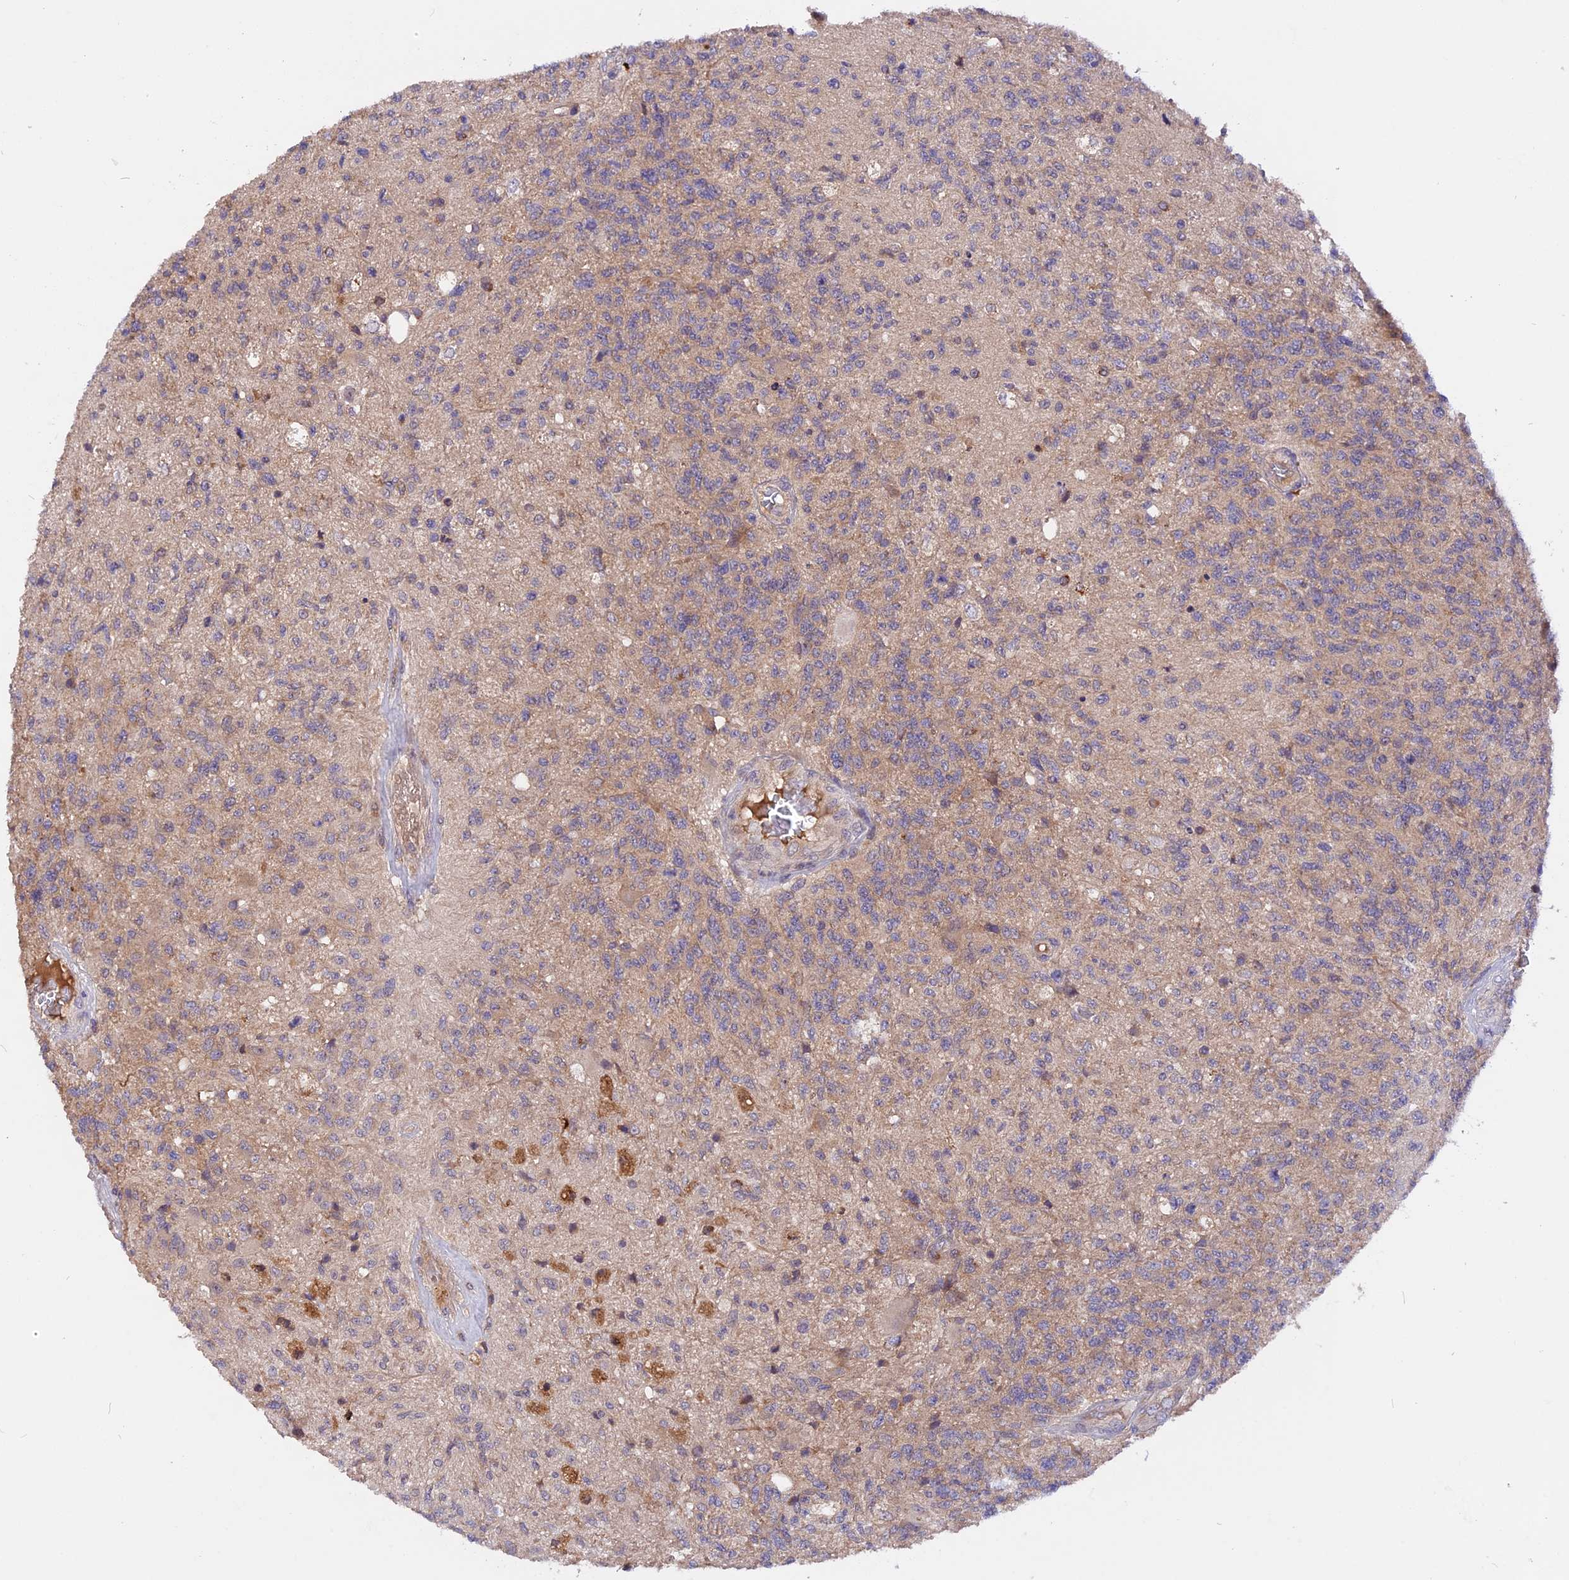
{"staining": {"intensity": "weak", "quantity": "25%-75%", "location": "cytoplasmic/membranous"}, "tissue": "glioma", "cell_type": "Tumor cells", "image_type": "cancer", "snomed": [{"axis": "morphology", "description": "Glioma, malignant, High grade"}, {"axis": "topography", "description": "Brain"}], "caption": "There is low levels of weak cytoplasmic/membranous expression in tumor cells of glioma, as demonstrated by immunohistochemical staining (brown color).", "gene": "MARK4", "patient": {"sex": "male", "age": 56}}